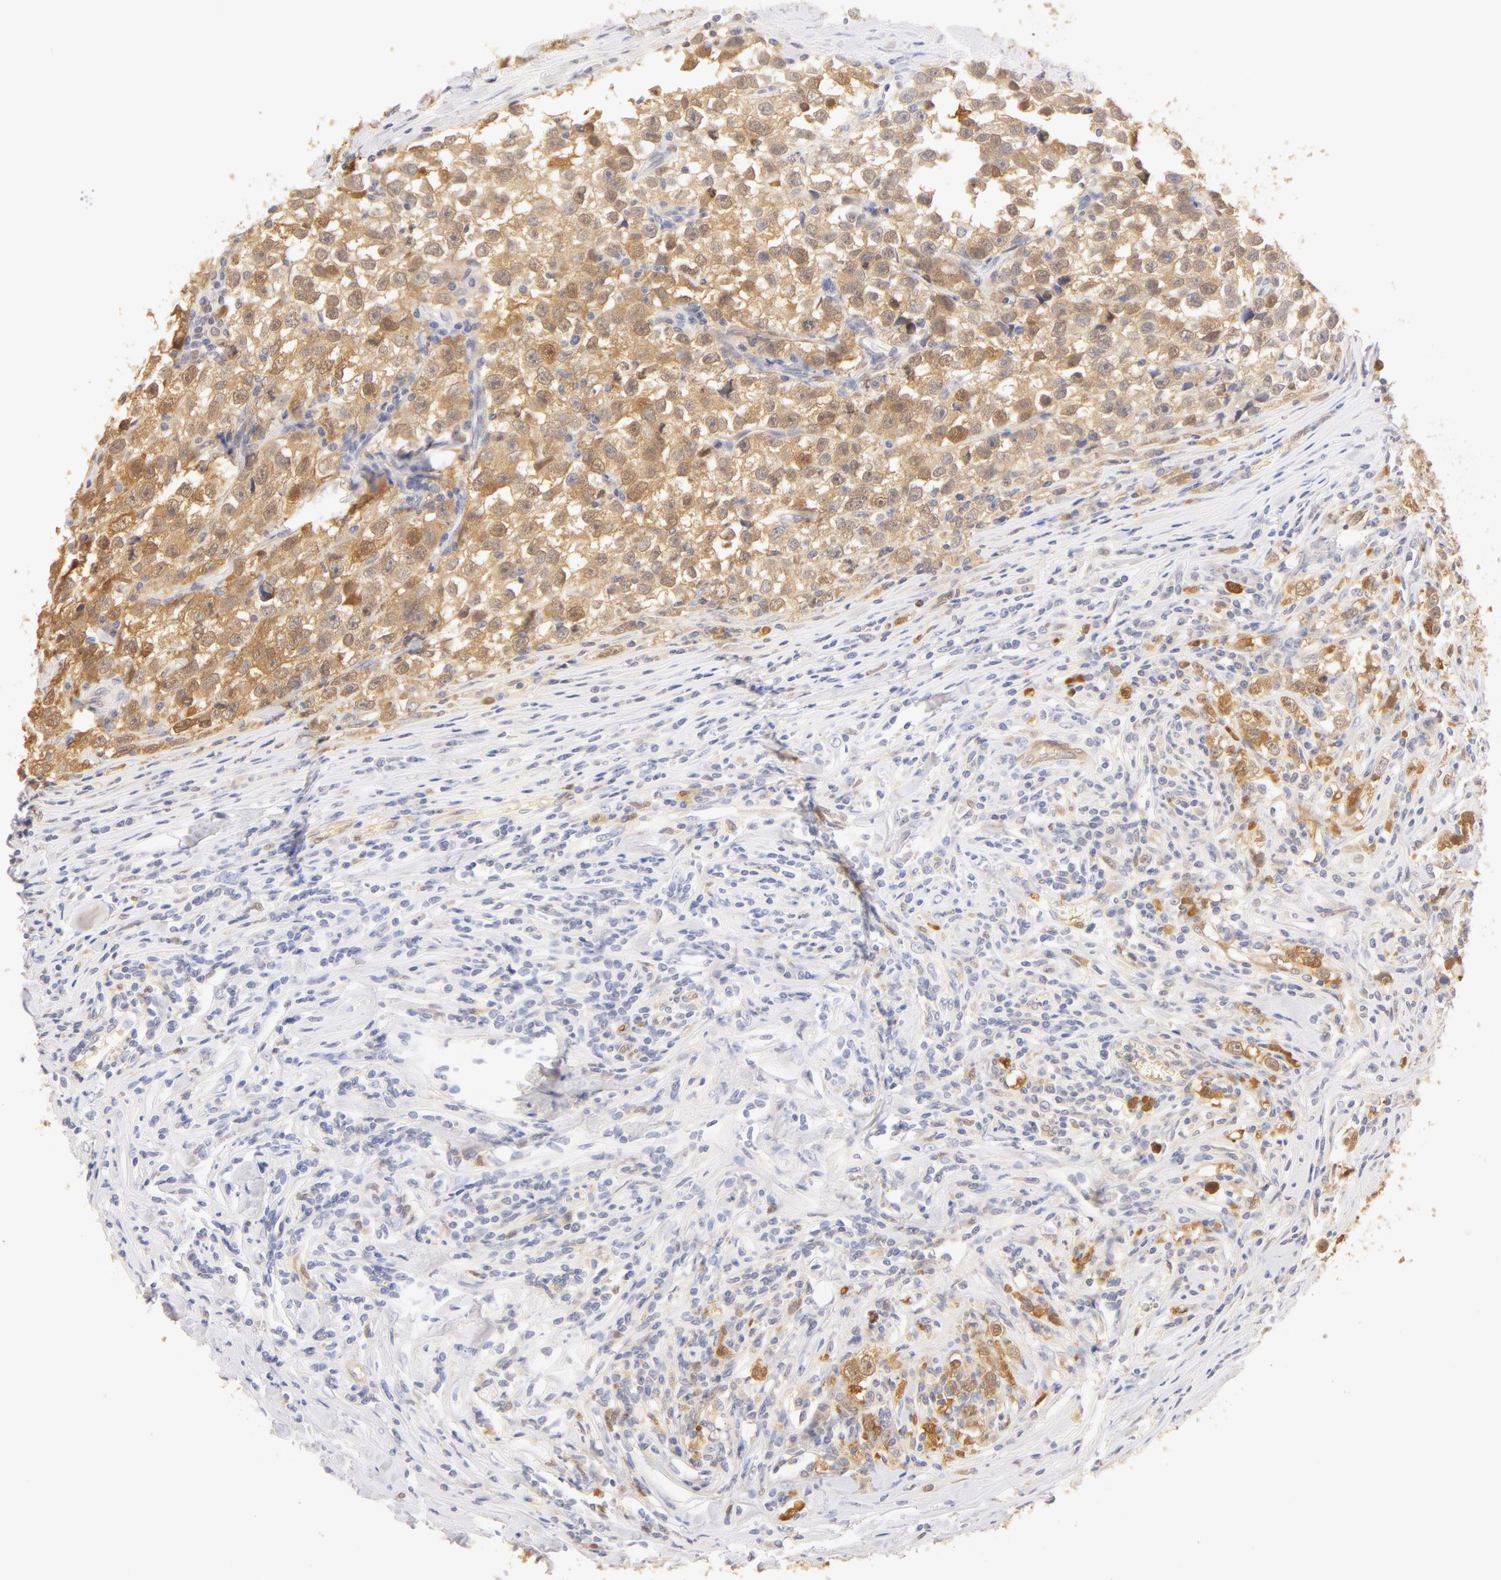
{"staining": {"intensity": "weak", "quantity": "25%-75%", "location": "cytoplasmic/membranous,nuclear"}, "tissue": "testis cancer", "cell_type": "Tumor cells", "image_type": "cancer", "snomed": [{"axis": "morphology", "description": "Seminoma, NOS"}, {"axis": "morphology", "description": "Carcinoma, Embryonal, NOS"}, {"axis": "topography", "description": "Testis"}], "caption": "Weak cytoplasmic/membranous and nuclear positivity is seen in approximately 25%-75% of tumor cells in testis embryonal carcinoma.", "gene": "CA2", "patient": {"sex": "male", "age": 30}}